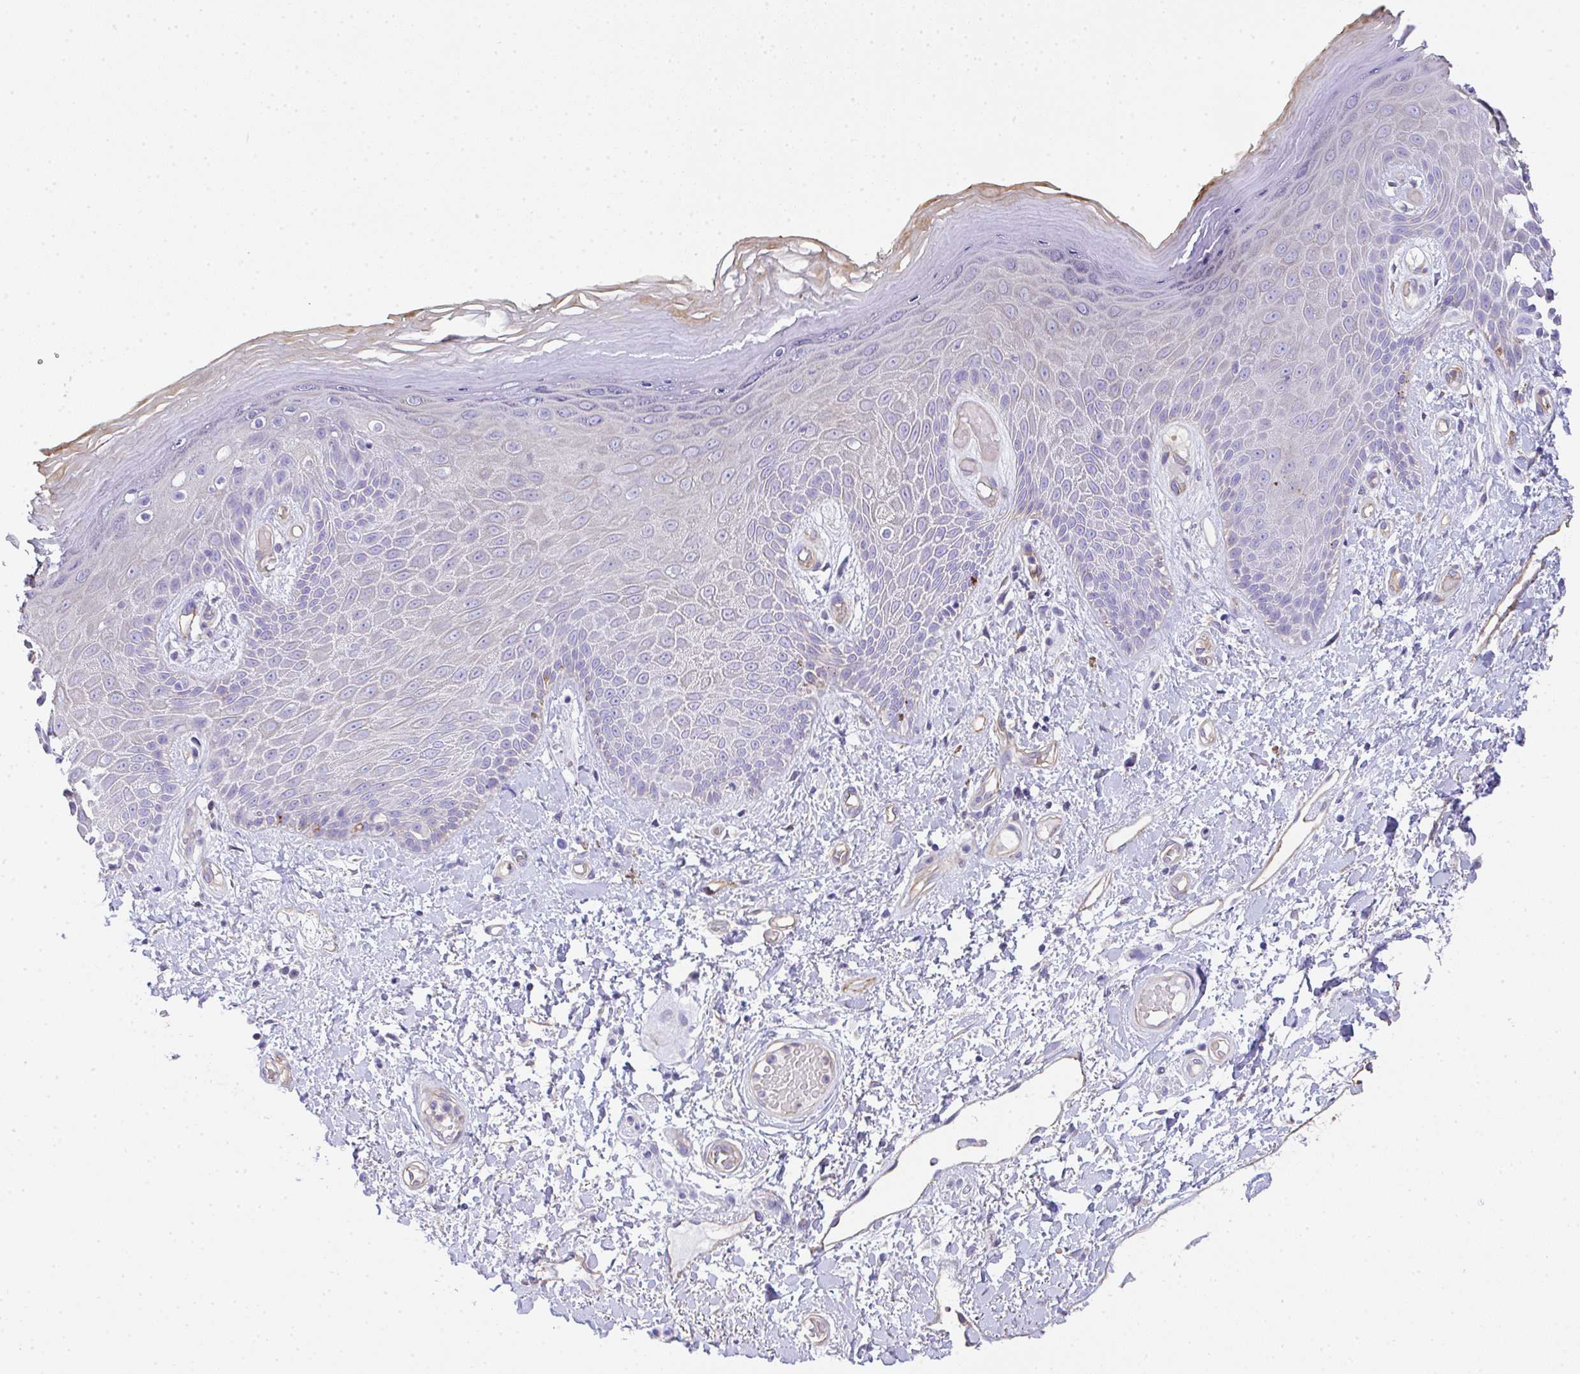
{"staining": {"intensity": "negative", "quantity": "none", "location": "none"}, "tissue": "skin", "cell_type": "Epidermal cells", "image_type": "normal", "snomed": [{"axis": "morphology", "description": "Normal tissue, NOS"}, {"axis": "topography", "description": "Anal"}, {"axis": "topography", "description": "Peripheral nerve tissue"}], "caption": "There is no significant staining in epidermal cells of skin.", "gene": "TNFAIP8", "patient": {"sex": "male", "age": 78}}